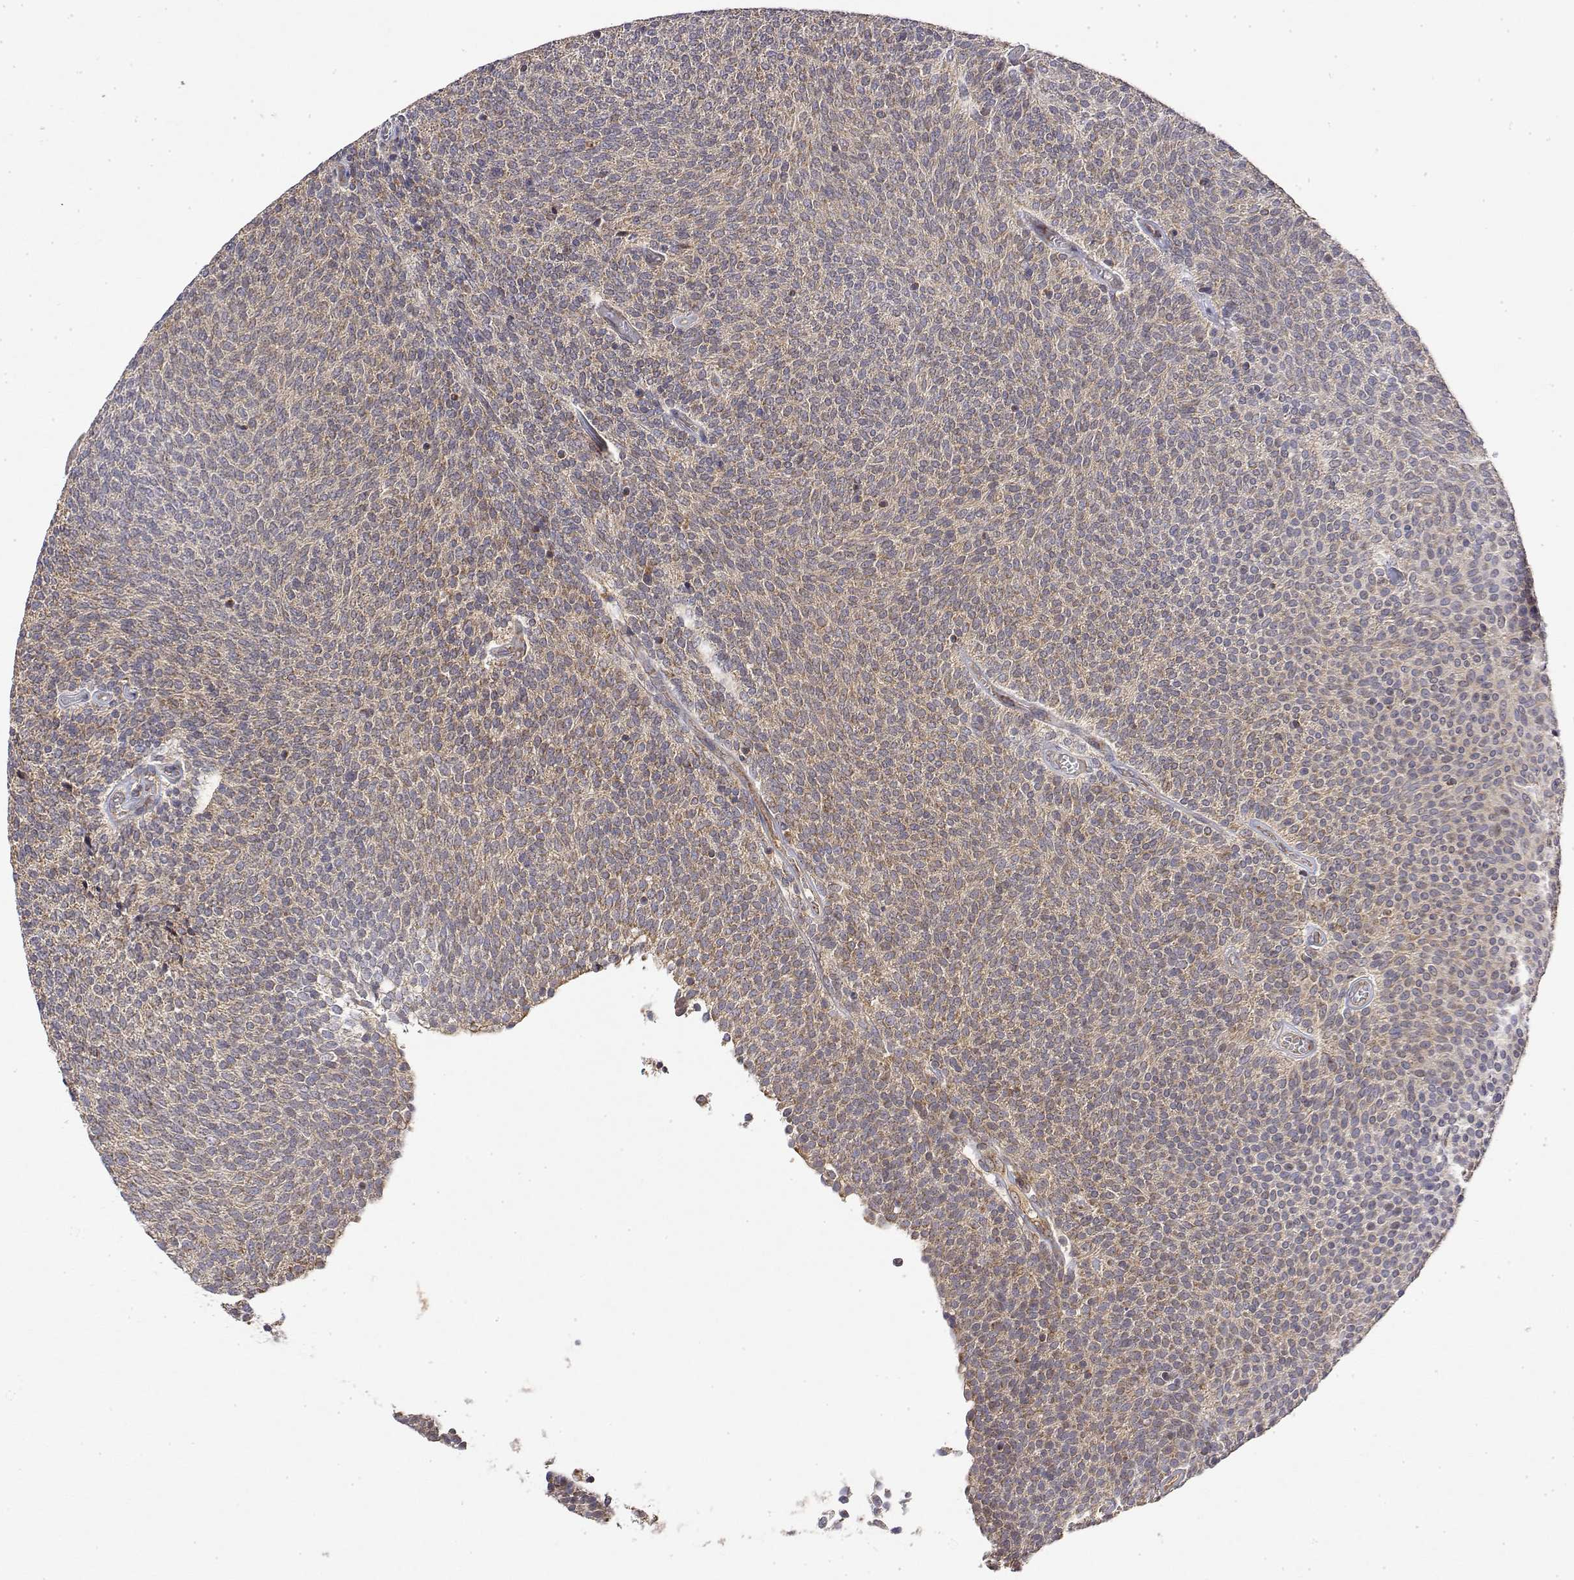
{"staining": {"intensity": "weak", "quantity": "25%-75%", "location": "cytoplasmic/membranous,nuclear"}, "tissue": "urothelial cancer", "cell_type": "Tumor cells", "image_type": "cancer", "snomed": [{"axis": "morphology", "description": "Urothelial carcinoma, Low grade"}, {"axis": "topography", "description": "Urinary bladder"}], "caption": "Immunohistochemistry (IHC) (DAB) staining of urothelial cancer reveals weak cytoplasmic/membranous and nuclear protein staining in about 25%-75% of tumor cells. (DAB (3,3'-diaminobenzidine) IHC, brown staining for protein, blue staining for nuclei).", "gene": "GADD45GIP1", "patient": {"sex": "male", "age": 77}}